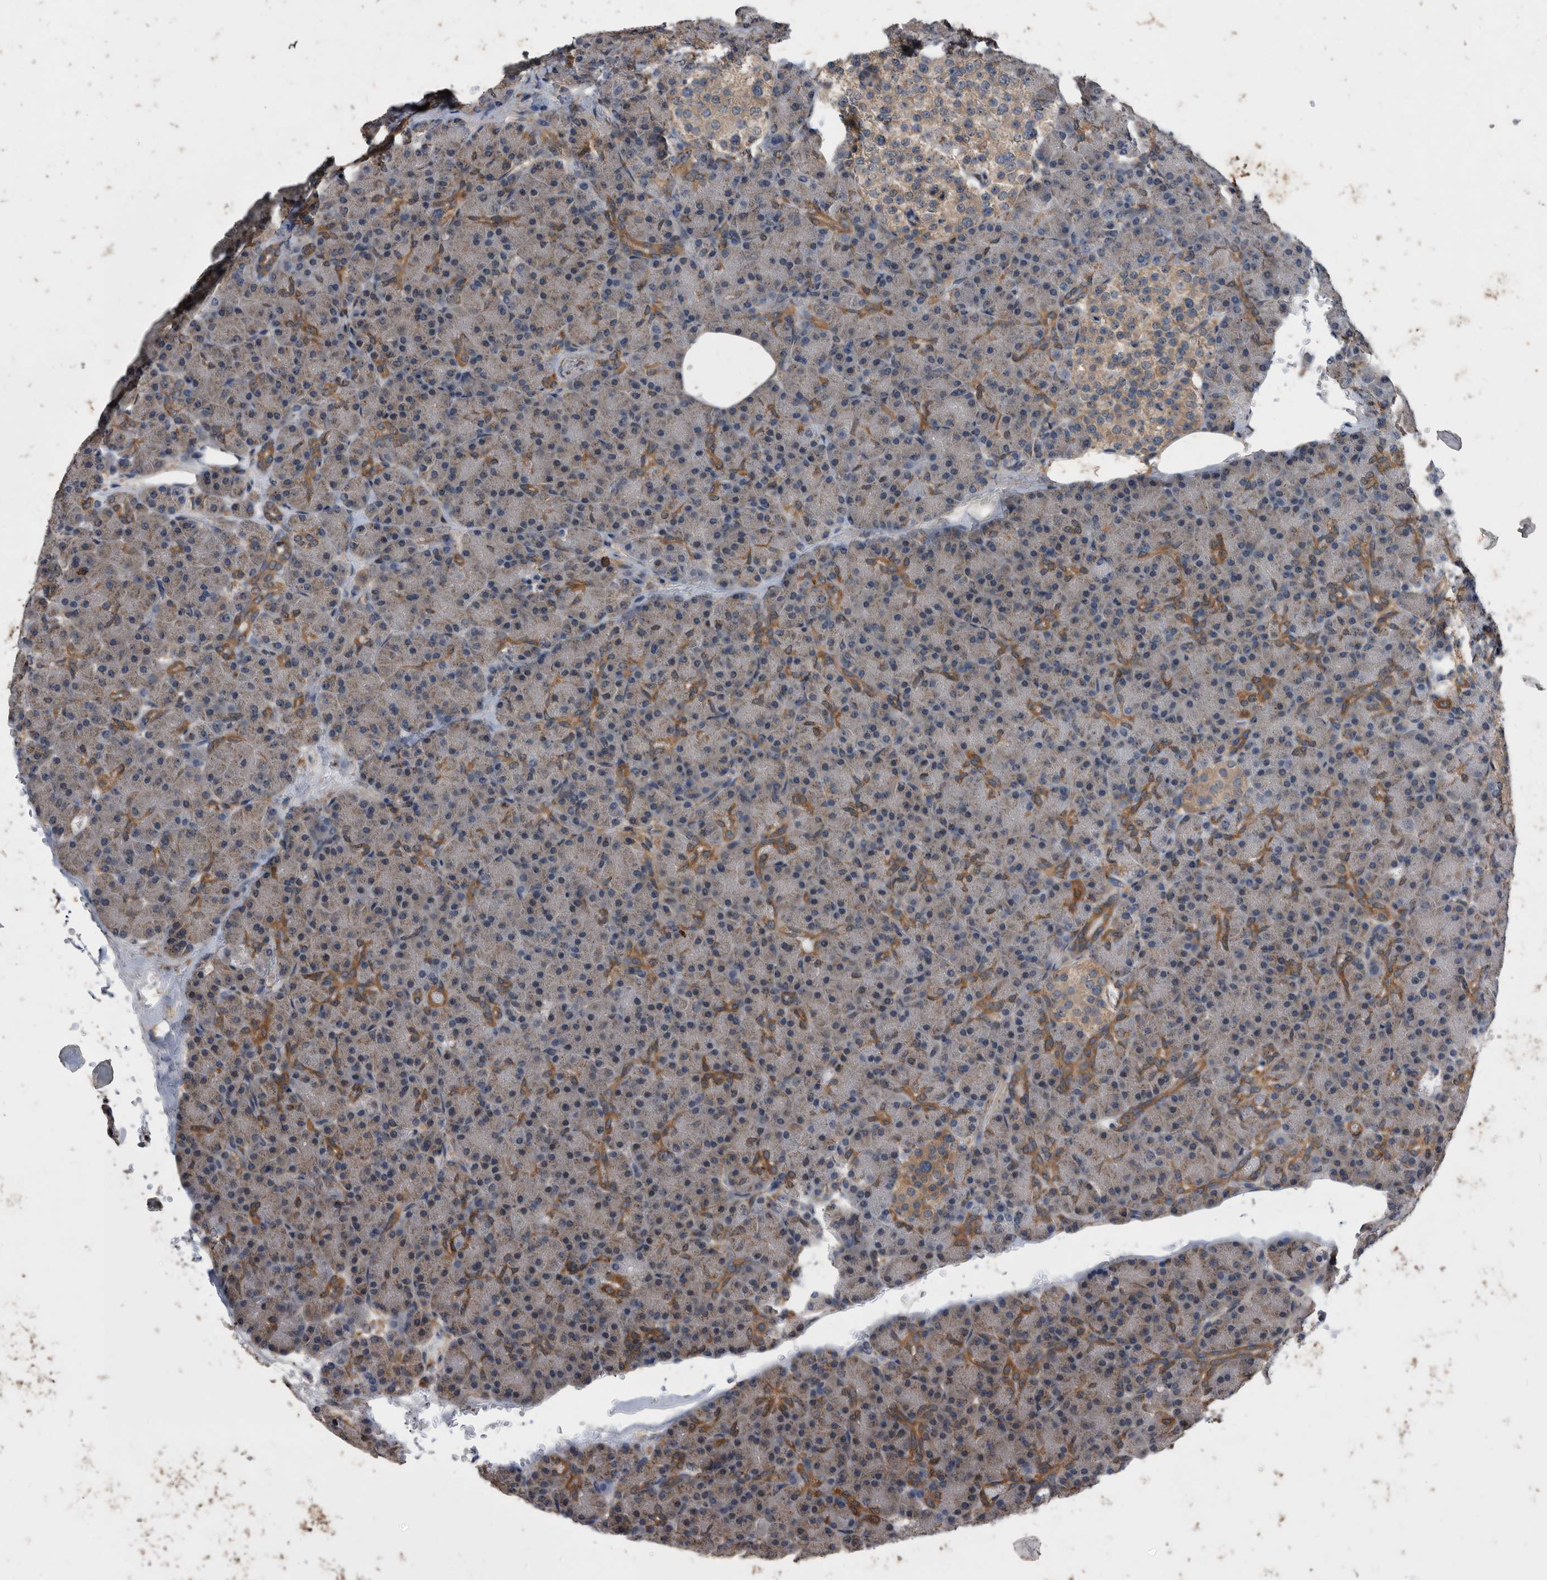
{"staining": {"intensity": "moderate", "quantity": "25%-75%", "location": "cytoplasmic/membranous"}, "tissue": "pancreas", "cell_type": "Exocrine glandular cells", "image_type": "normal", "snomed": [{"axis": "morphology", "description": "Normal tissue, NOS"}, {"axis": "topography", "description": "Pancreas"}], "caption": "The immunohistochemical stain highlights moderate cytoplasmic/membranous staining in exocrine glandular cells of normal pancreas. Nuclei are stained in blue.", "gene": "NRBP1", "patient": {"sex": "female", "age": 43}}